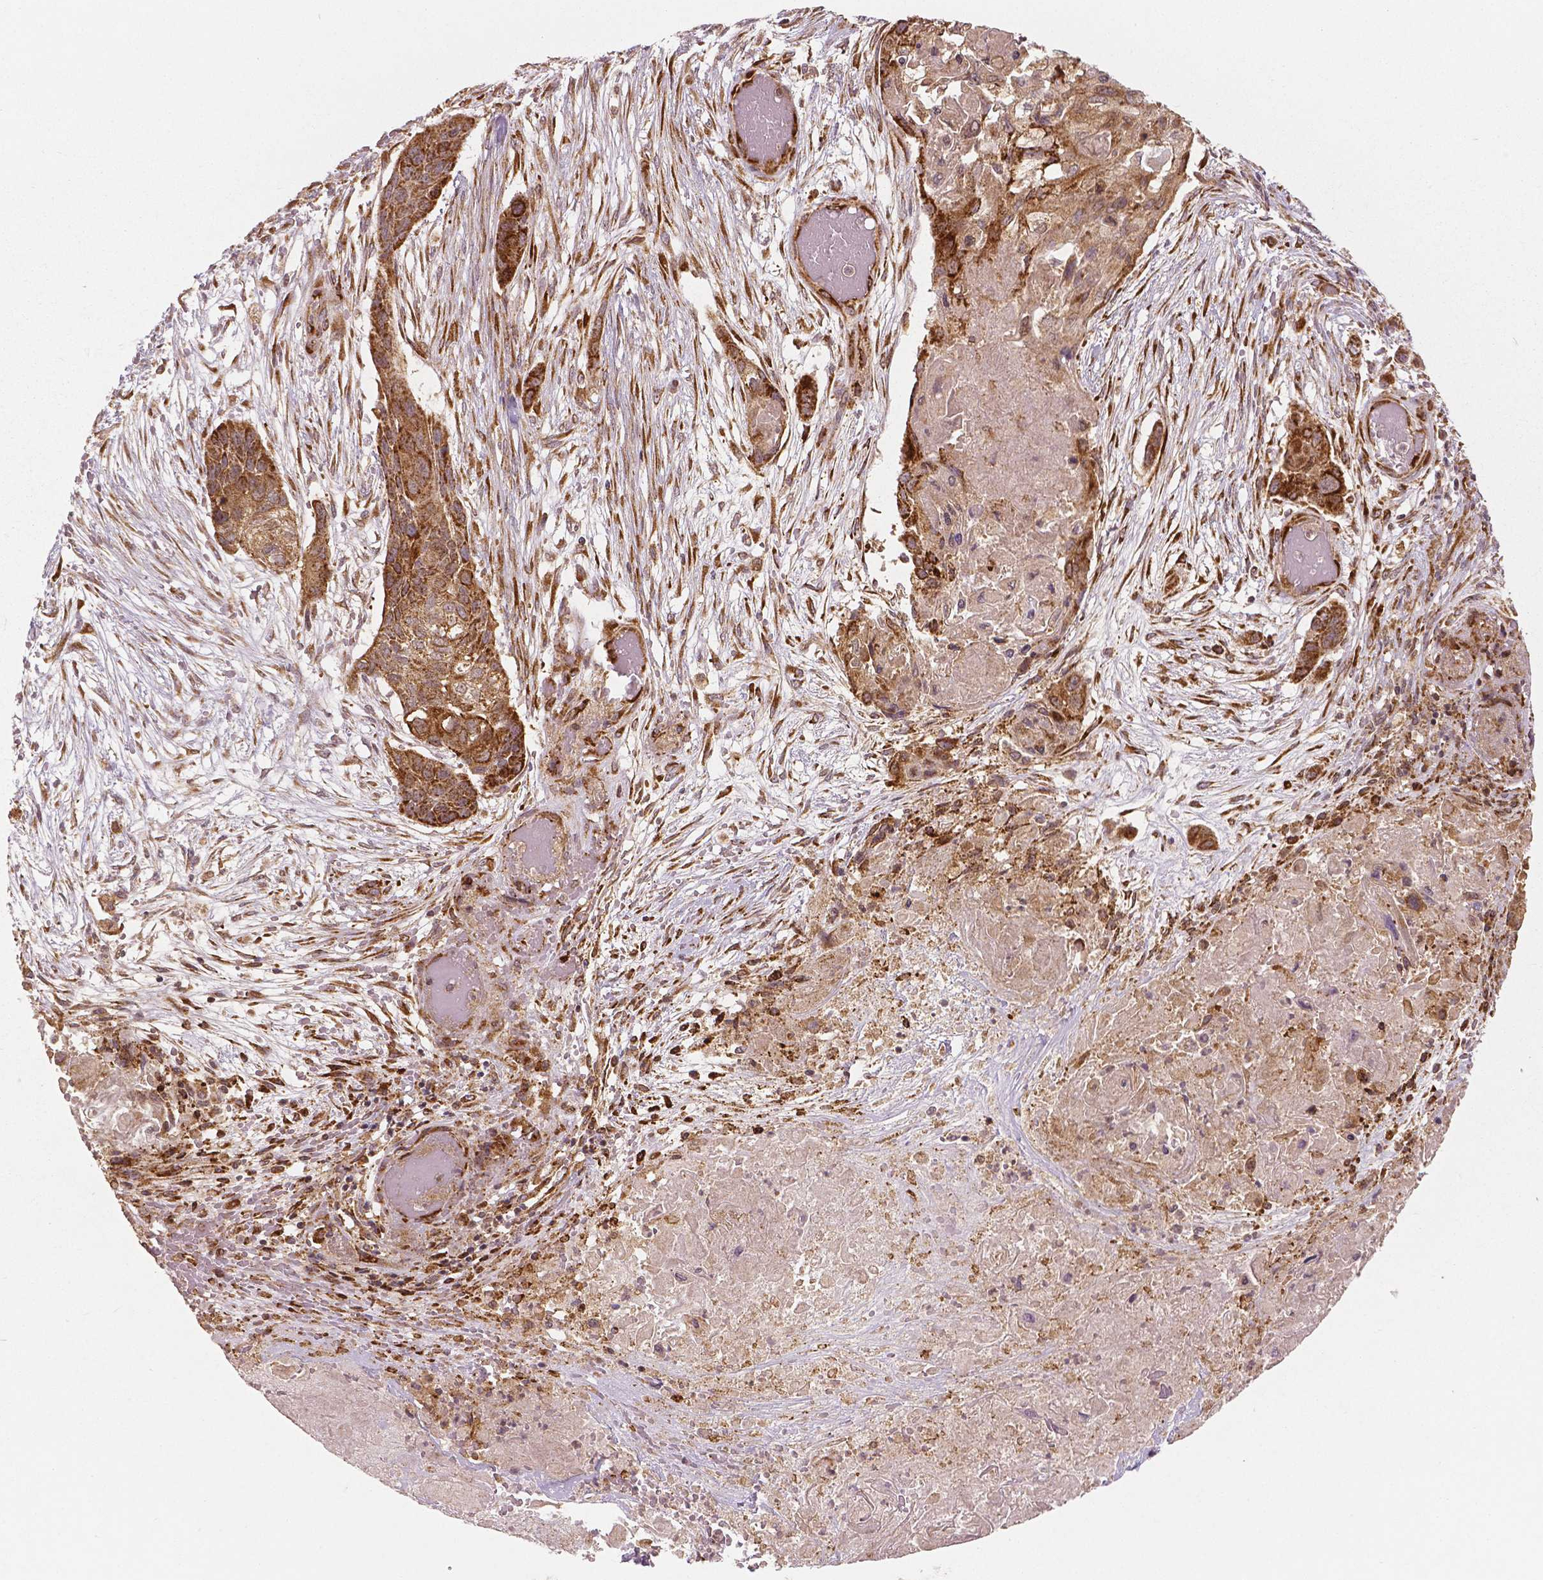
{"staining": {"intensity": "strong", "quantity": ">75%", "location": "cytoplasmic/membranous"}, "tissue": "lung cancer", "cell_type": "Tumor cells", "image_type": "cancer", "snomed": [{"axis": "morphology", "description": "Squamous cell carcinoma, NOS"}, {"axis": "topography", "description": "Lung"}], "caption": "Squamous cell carcinoma (lung) tissue reveals strong cytoplasmic/membranous positivity in approximately >75% of tumor cells", "gene": "PGAM5", "patient": {"sex": "male", "age": 69}}